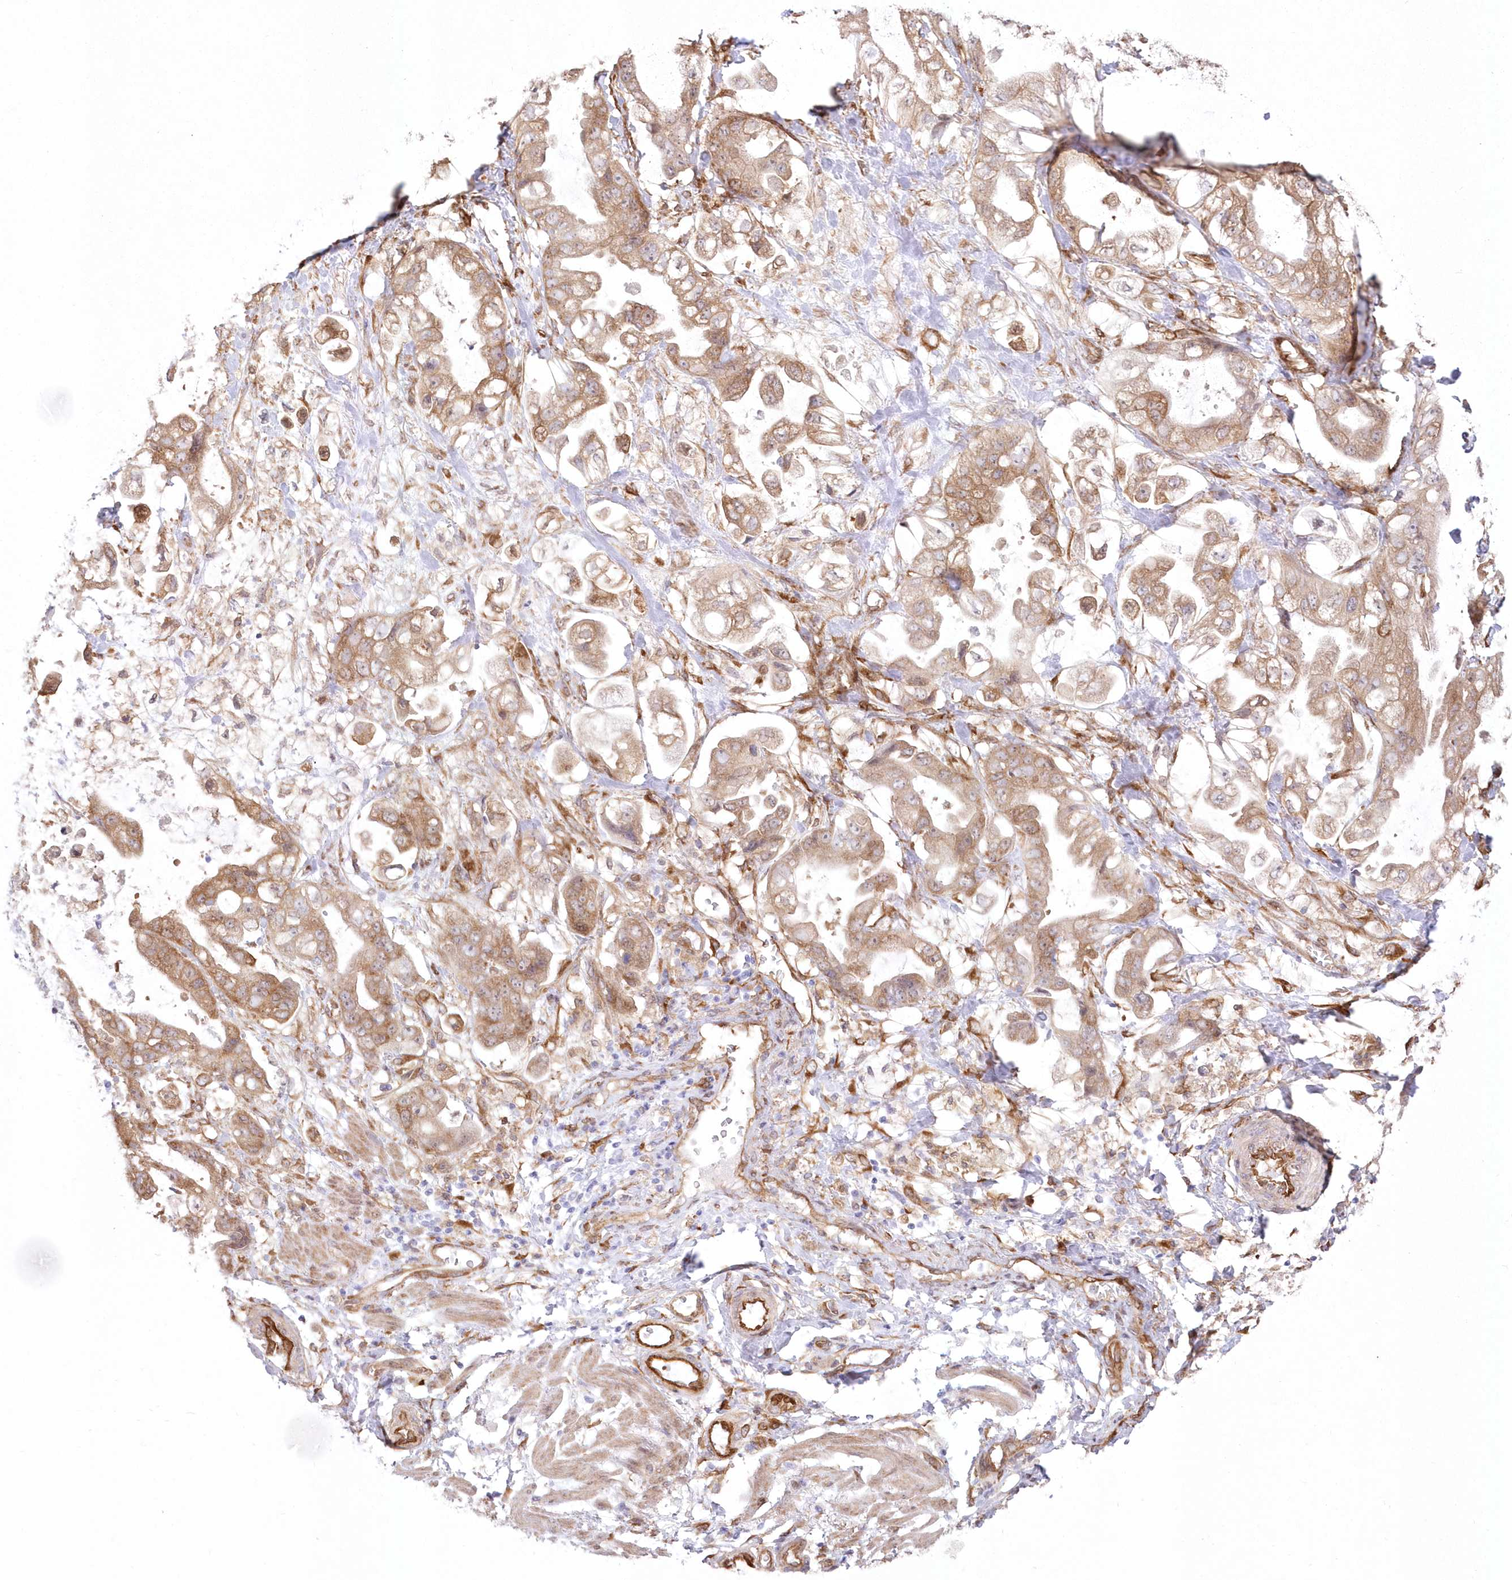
{"staining": {"intensity": "moderate", "quantity": ">75%", "location": "cytoplasmic/membranous"}, "tissue": "stomach cancer", "cell_type": "Tumor cells", "image_type": "cancer", "snomed": [{"axis": "morphology", "description": "Adenocarcinoma, NOS"}, {"axis": "topography", "description": "Stomach"}], "caption": "Immunohistochemistry (IHC) (DAB (3,3'-diaminobenzidine)) staining of stomach cancer reveals moderate cytoplasmic/membranous protein staining in approximately >75% of tumor cells.", "gene": "SH3PXD2B", "patient": {"sex": "male", "age": 62}}